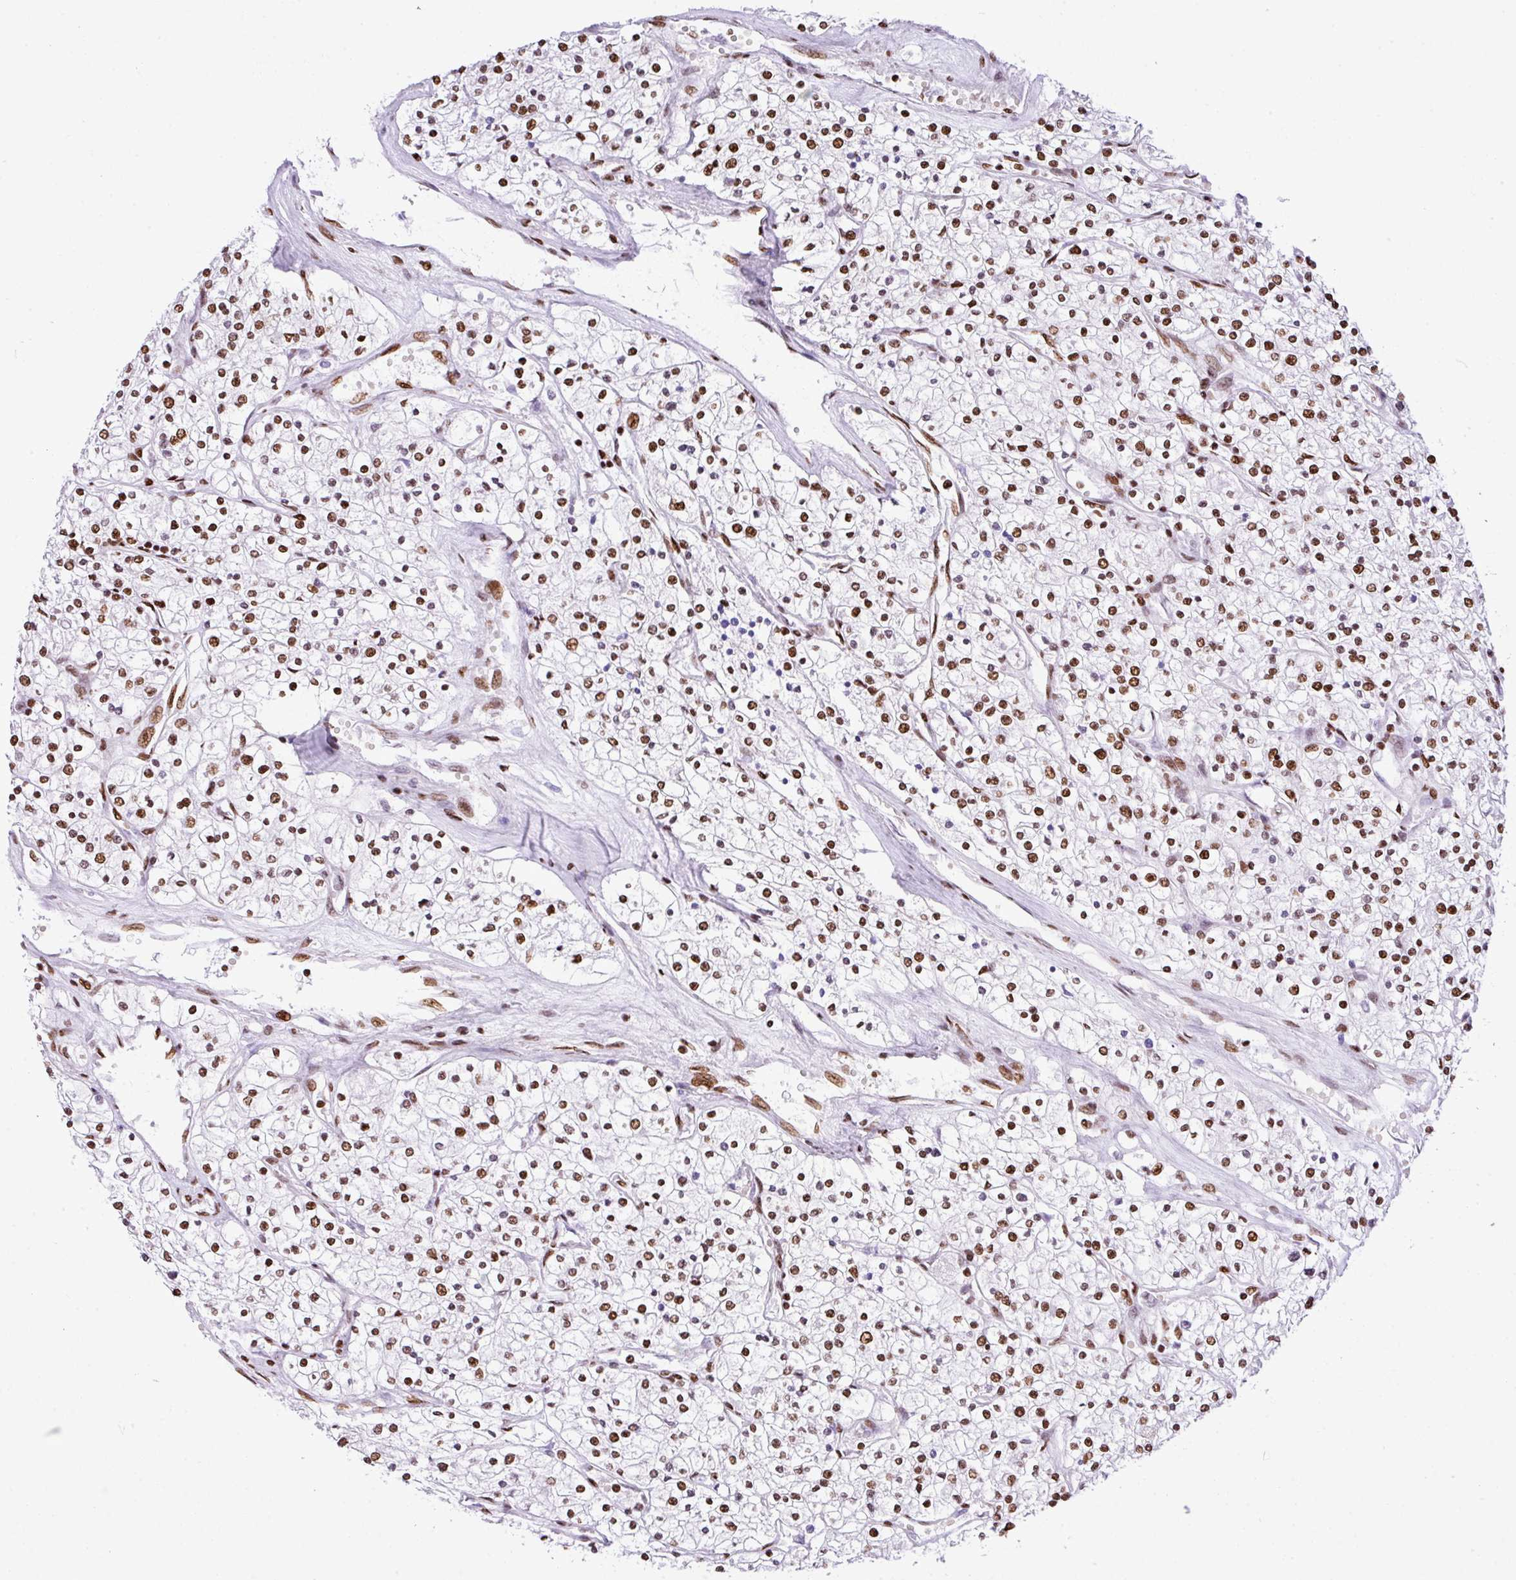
{"staining": {"intensity": "strong", "quantity": ">75%", "location": "nuclear"}, "tissue": "renal cancer", "cell_type": "Tumor cells", "image_type": "cancer", "snomed": [{"axis": "morphology", "description": "Adenocarcinoma, NOS"}, {"axis": "topography", "description": "Kidney"}], "caption": "Renal cancer (adenocarcinoma) stained with DAB (3,3'-diaminobenzidine) immunohistochemistry reveals high levels of strong nuclear expression in approximately >75% of tumor cells. The staining was performed using DAB to visualize the protein expression in brown, while the nuclei were stained in blue with hematoxylin (Magnification: 20x).", "gene": "RARG", "patient": {"sex": "male", "age": 80}}